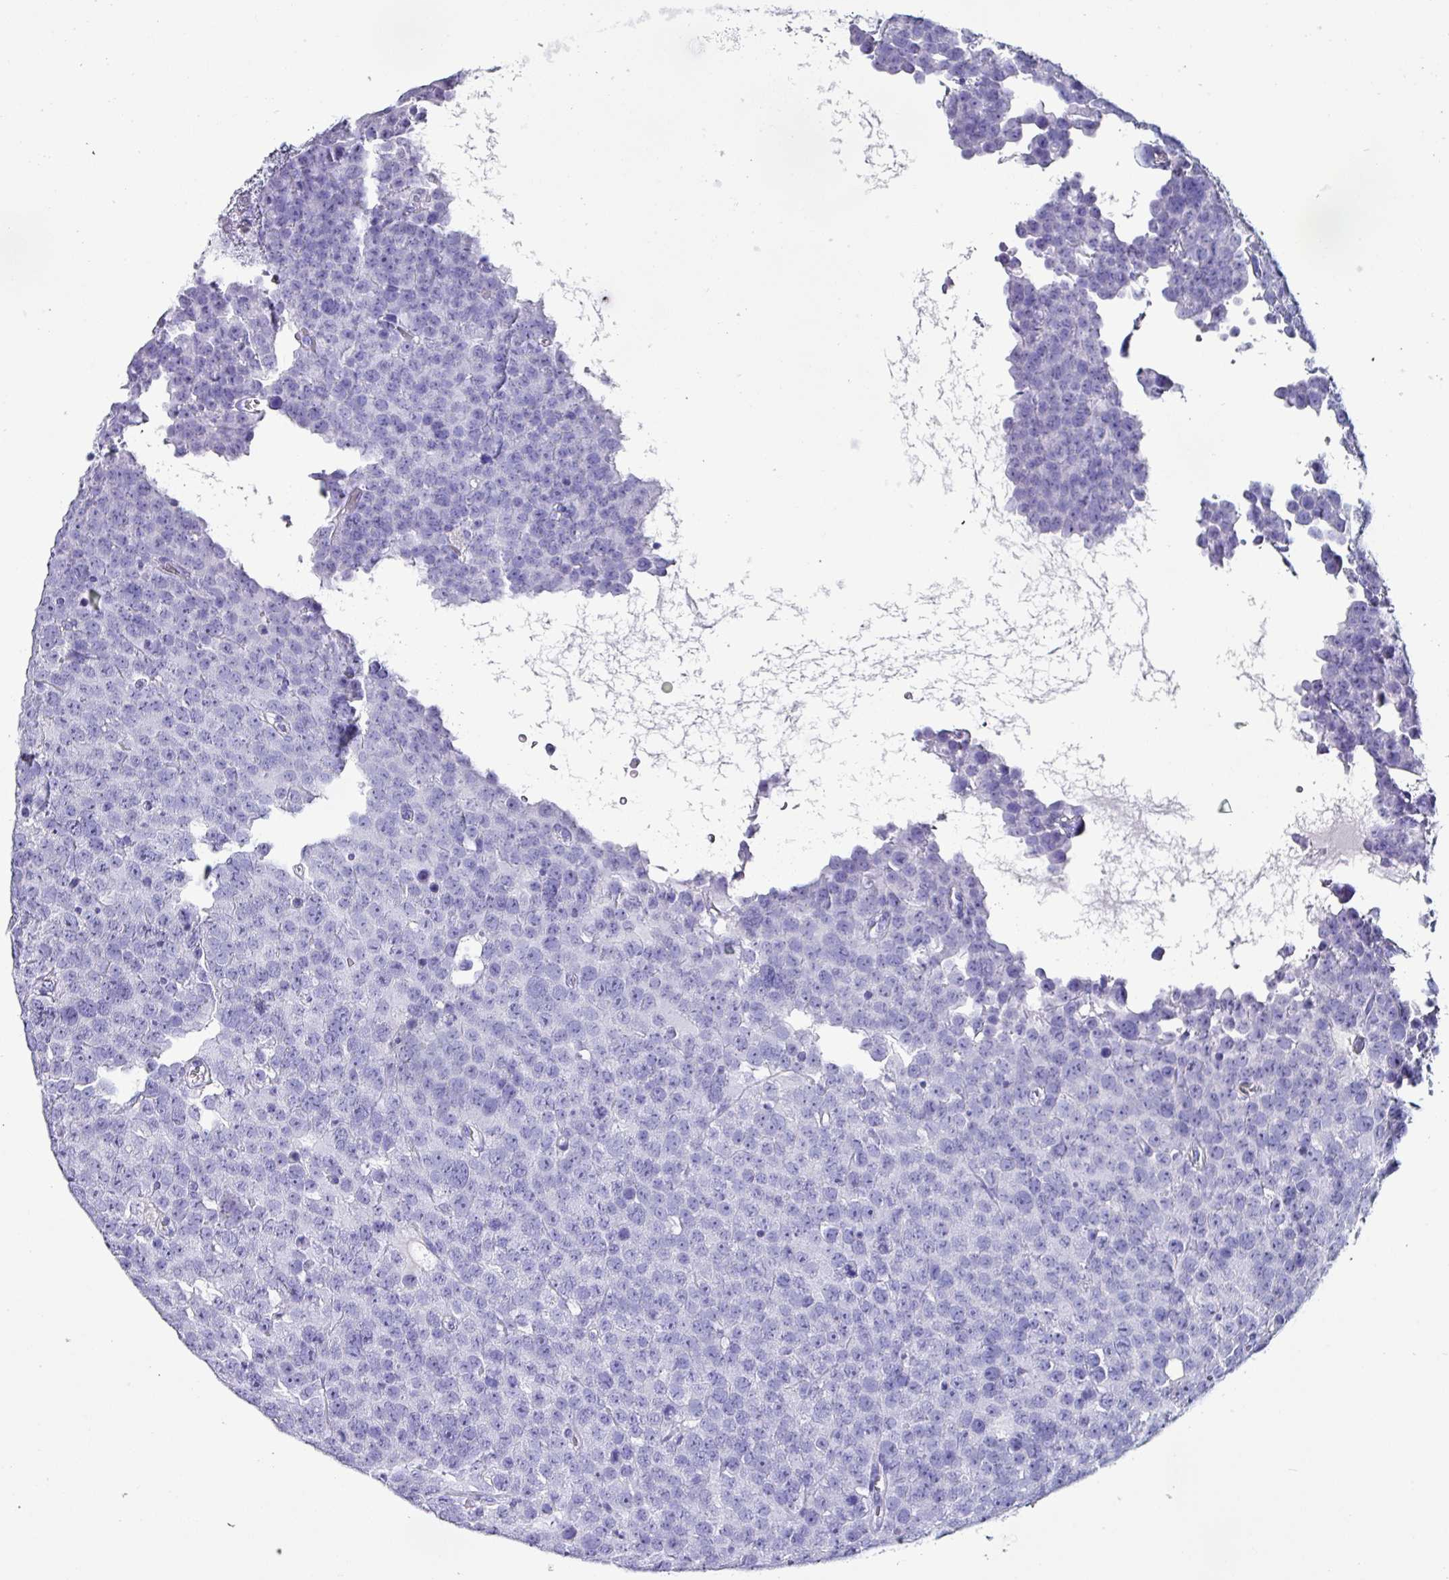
{"staining": {"intensity": "negative", "quantity": "none", "location": "none"}, "tissue": "testis cancer", "cell_type": "Tumor cells", "image_type": "cancer", "snomed": [{"axis": "morphology", "description": "Seminoma, NOS"}, {"axis": "topography", "description": "Testis"}], "caption": "Testis cancer (seminoma) stained for a protein using immunohistochemistry exhibits no positivity tumor cells.", "gene": "KRT6C", "patient": {"sex": "male", "age": 71}}